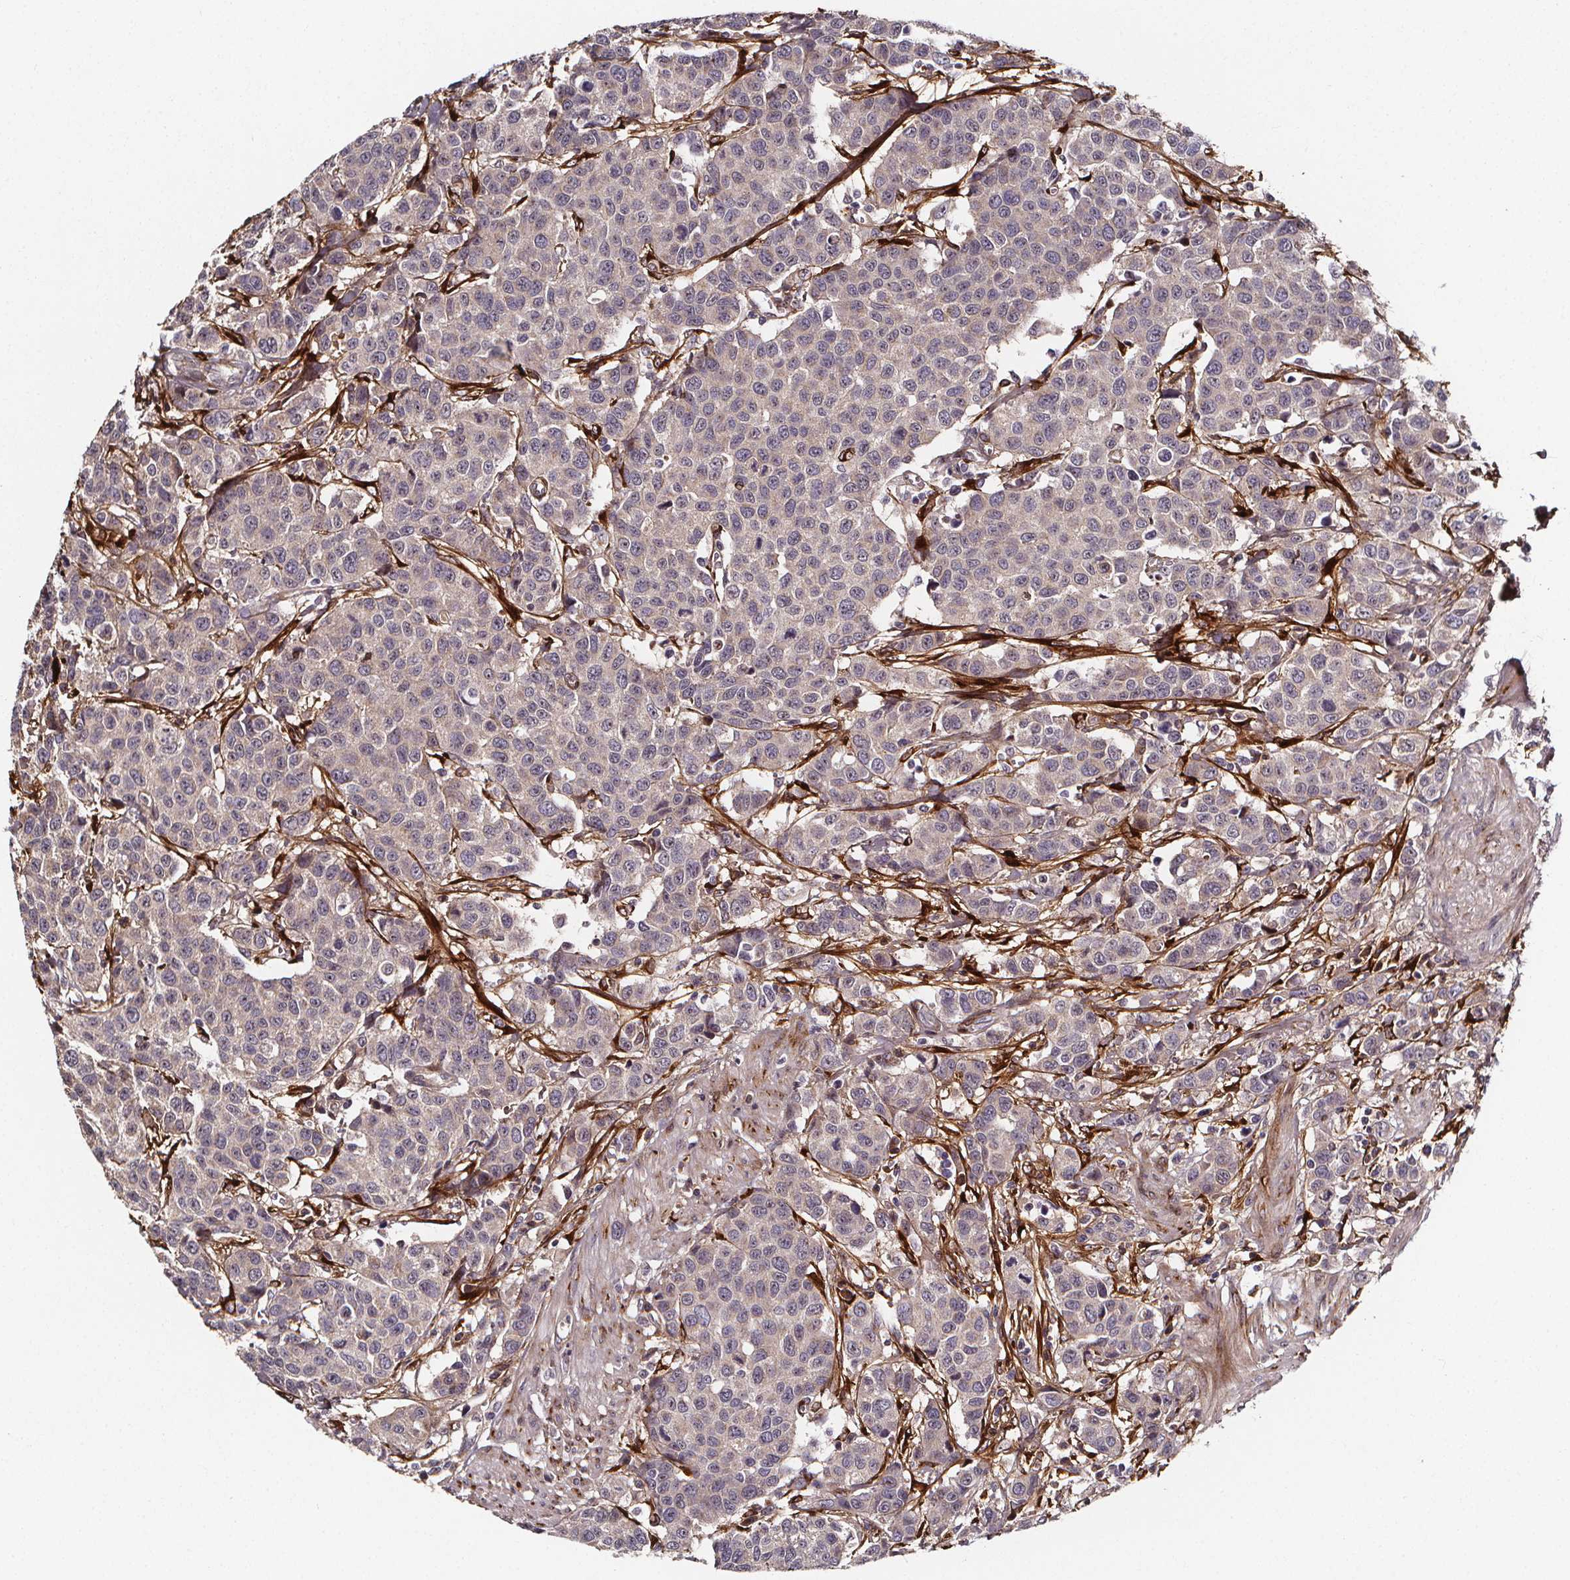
{"staining": {"intensity": "weak", "quantity": "<25%", "location": "cytoplasmic/membranous"}, "tissue": "urothelial cancer", "cell_type": "Tumor cells", "image_type": "cancer", "snomed": [{"axis": "morphology", "description": "Urothelial carcinoma, High grade"}, {"axis": "topography", "description": "Urinary bladder"}], "caption": "Tumor cells show no significant protein staining in high-grade urothelial carcinoma.", "gene": "AEBP1", "patient": {"sex": "female", "age": 58}}